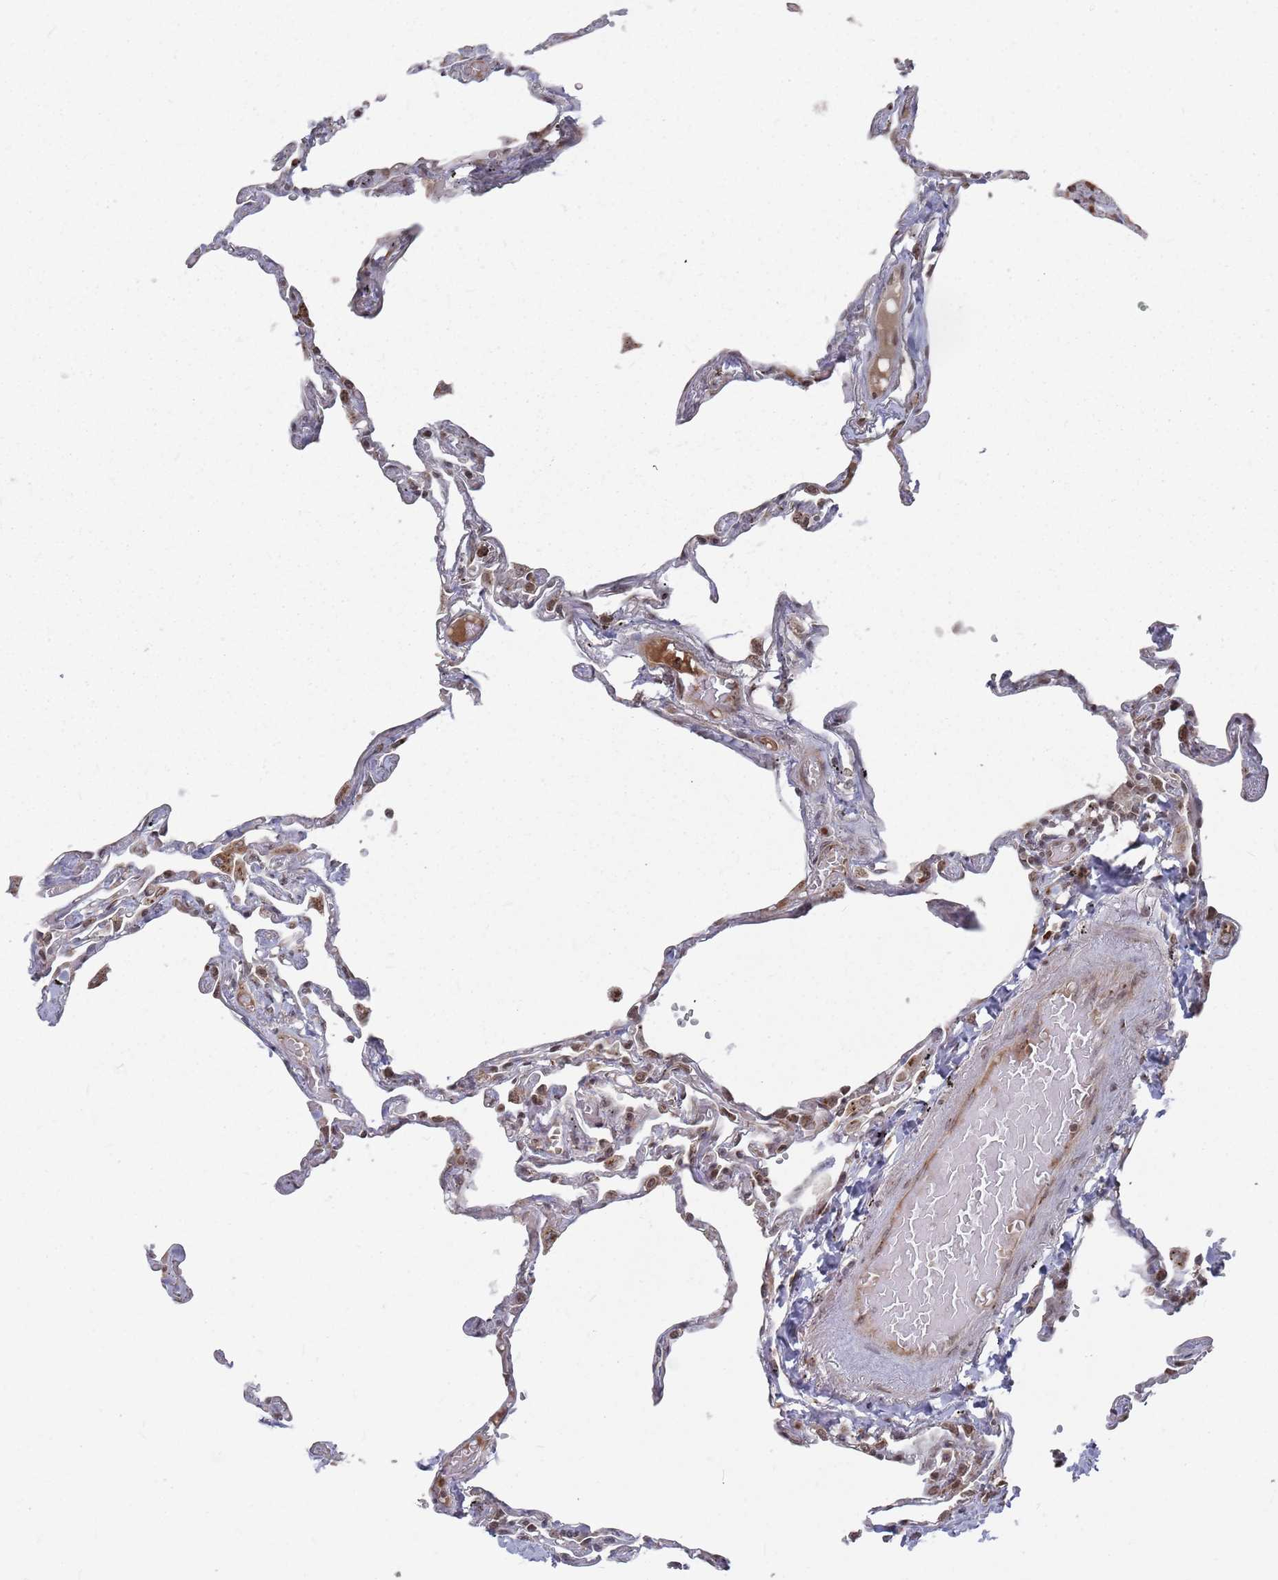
{"staining": {"intensity": "weak", "quantity": ">75%", "location": "cytoplasmic/membranous"}, "tissue": "lung", "cell_type": "Alveolar cells", "image_type": "normal", "snomed": [{"axis": "morphology", "description": "Normal tissue, NOS"}, {"axis": "topography", "description": "Lung"}], "caption": "Weak cytoplasmic/membranous positivity is identified in approximately >75% of alveolar cells in unremarkable lung.", "gene": "FMO4", "patient": {"sex": "female", "age": 67}}